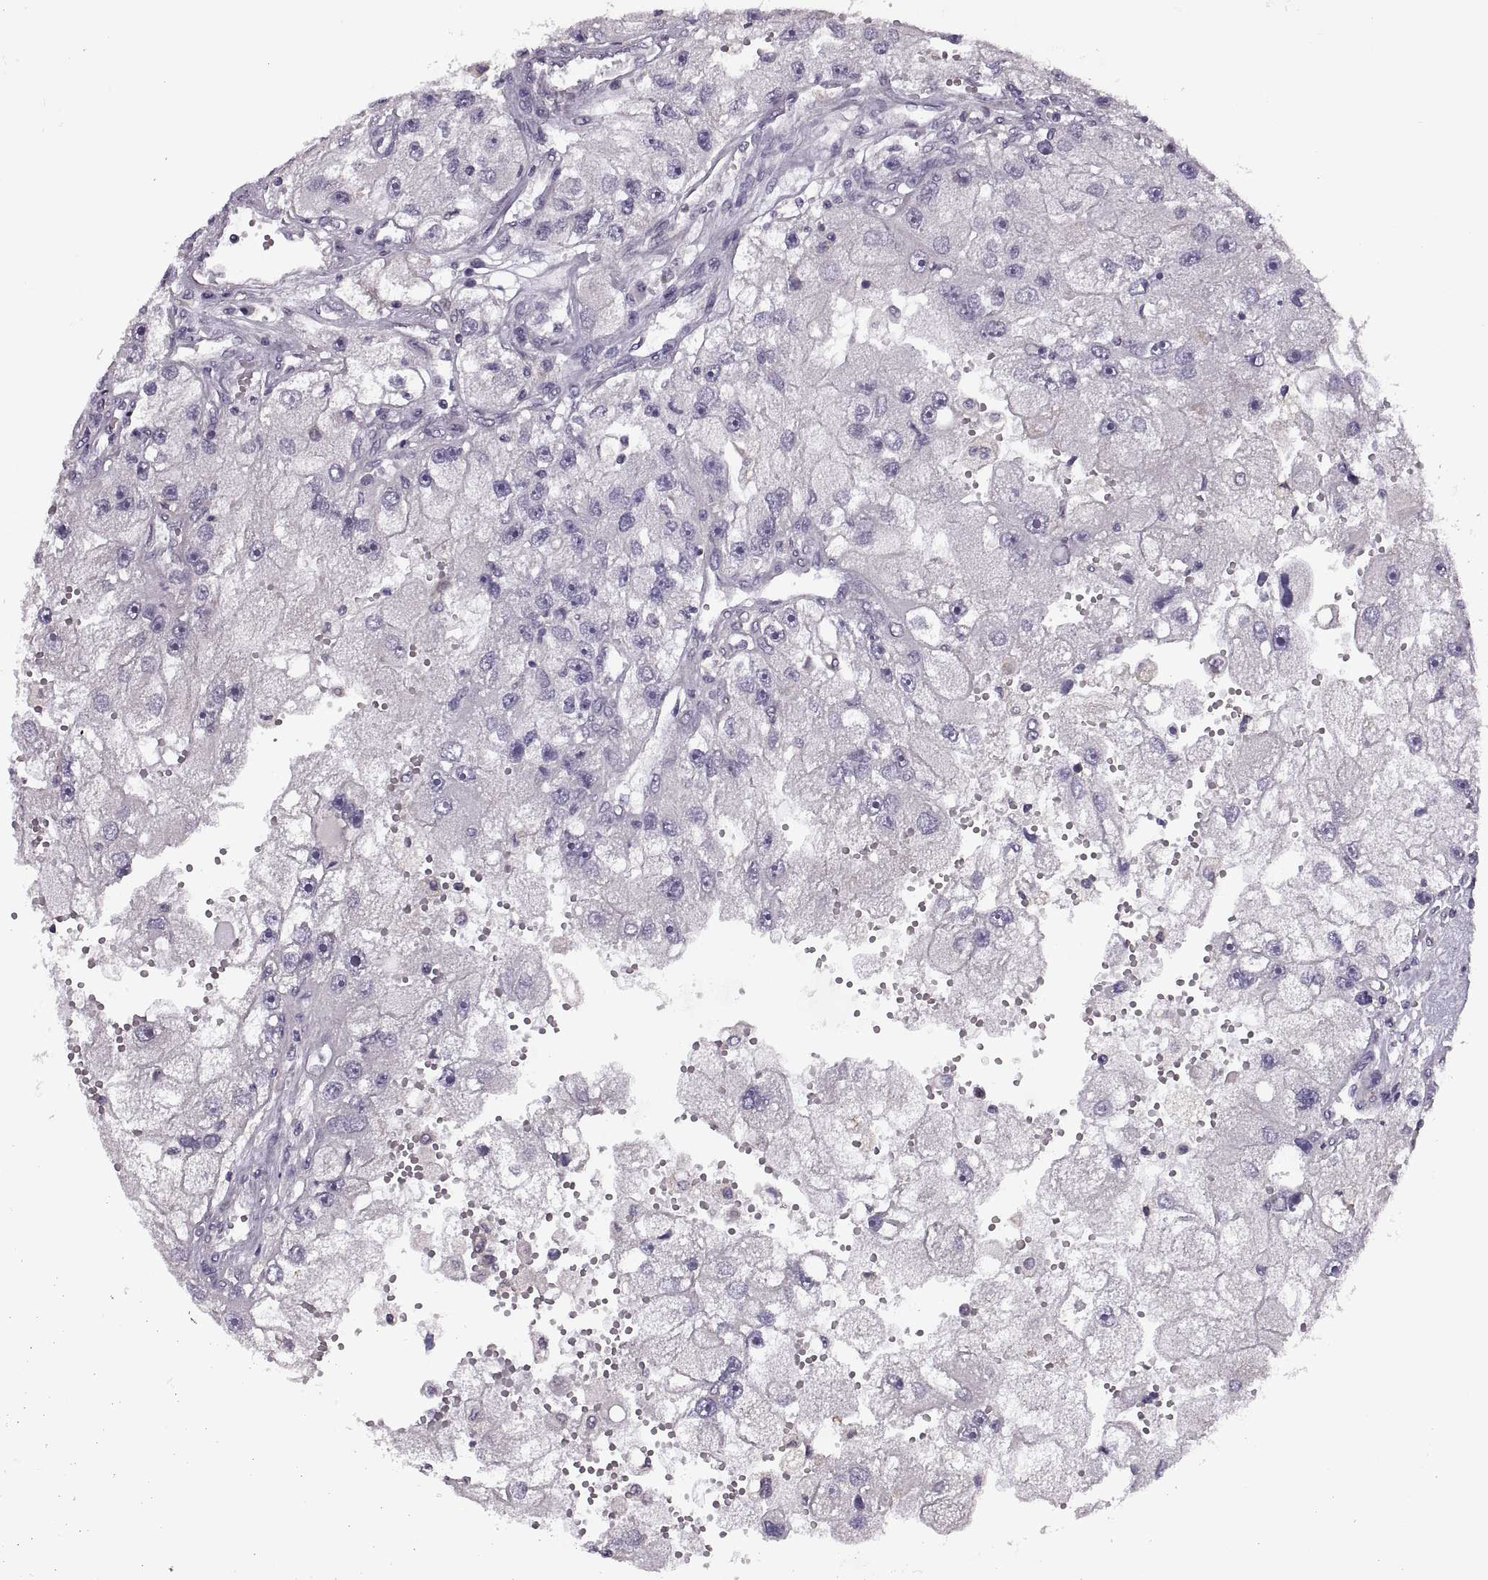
{"staining": {"intensity": "negative", "quantity": "none", "location": "none"}, "tissue": "renal cancer", "cell_type": "Tumor cells", "image_type": "cancer", "snomed": [{"axis": "morphology", "description": "Adenocarcinoma, NOS"}, {"axis": "topography", "description": "Kidney"}], "caption": "Tumor cells are negative for protein expression in human renal cancer.", "gene": "LETM2", "patient": {"sex": "male", "age": 63}}